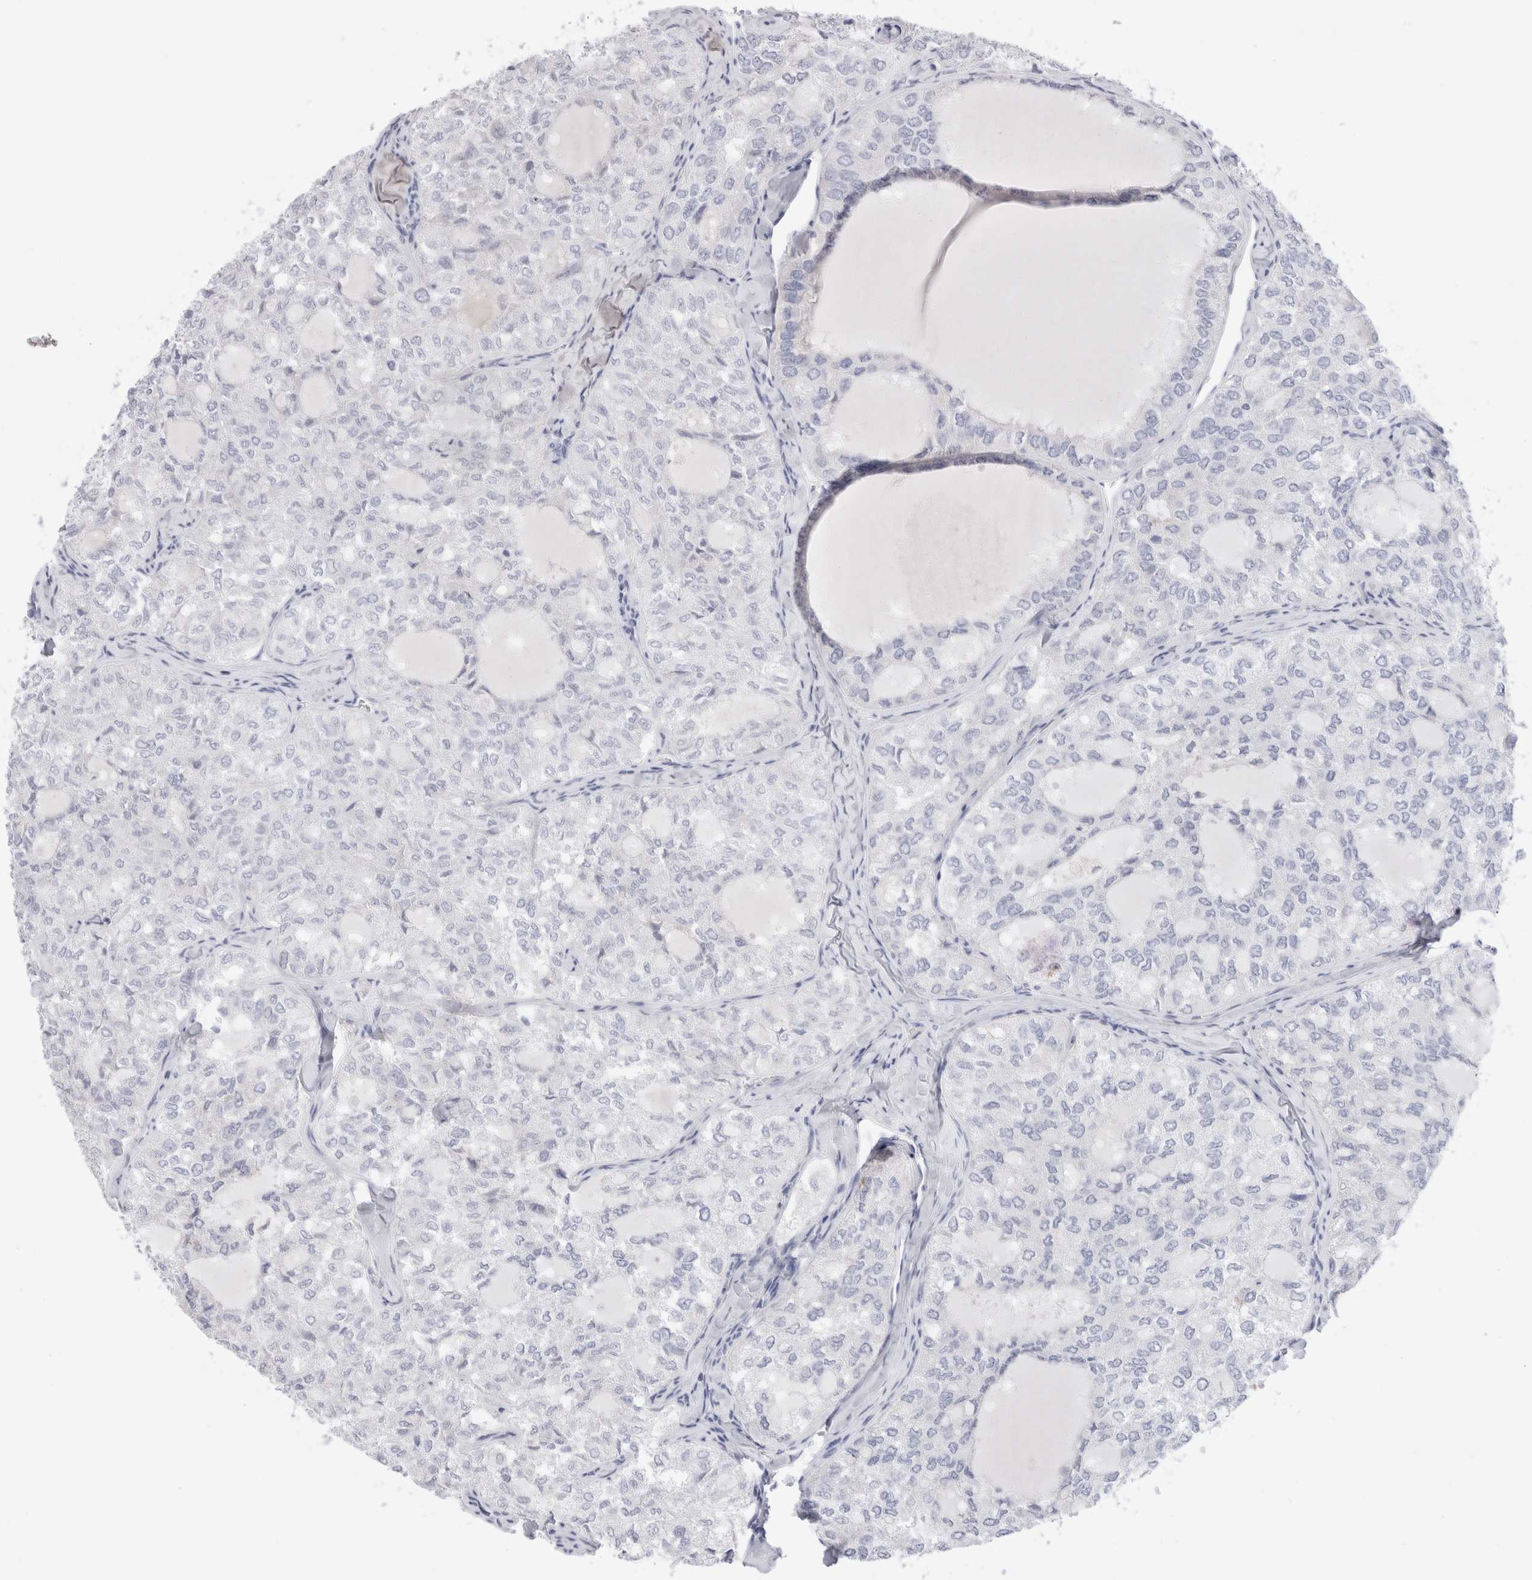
{"staining": {"intensity": "negative", "quantity": "none", "location": "none"}, "tissue": "thyroid cancer", "cell_type": "Tumor cells", "image_type": "cancer", "snomed": [{"axis": "morphology", "description": "Follicular adenoma carcinoma, NOS"}, {"axis": "topography", "description": "Thyroid gland"}], "caption": "The histopathology image shows no staining of tumor cells in follicular adenoma carcinoma (thyroid).", "gene": "MUC15", "patient": {"sex": "male", "age": 75}}